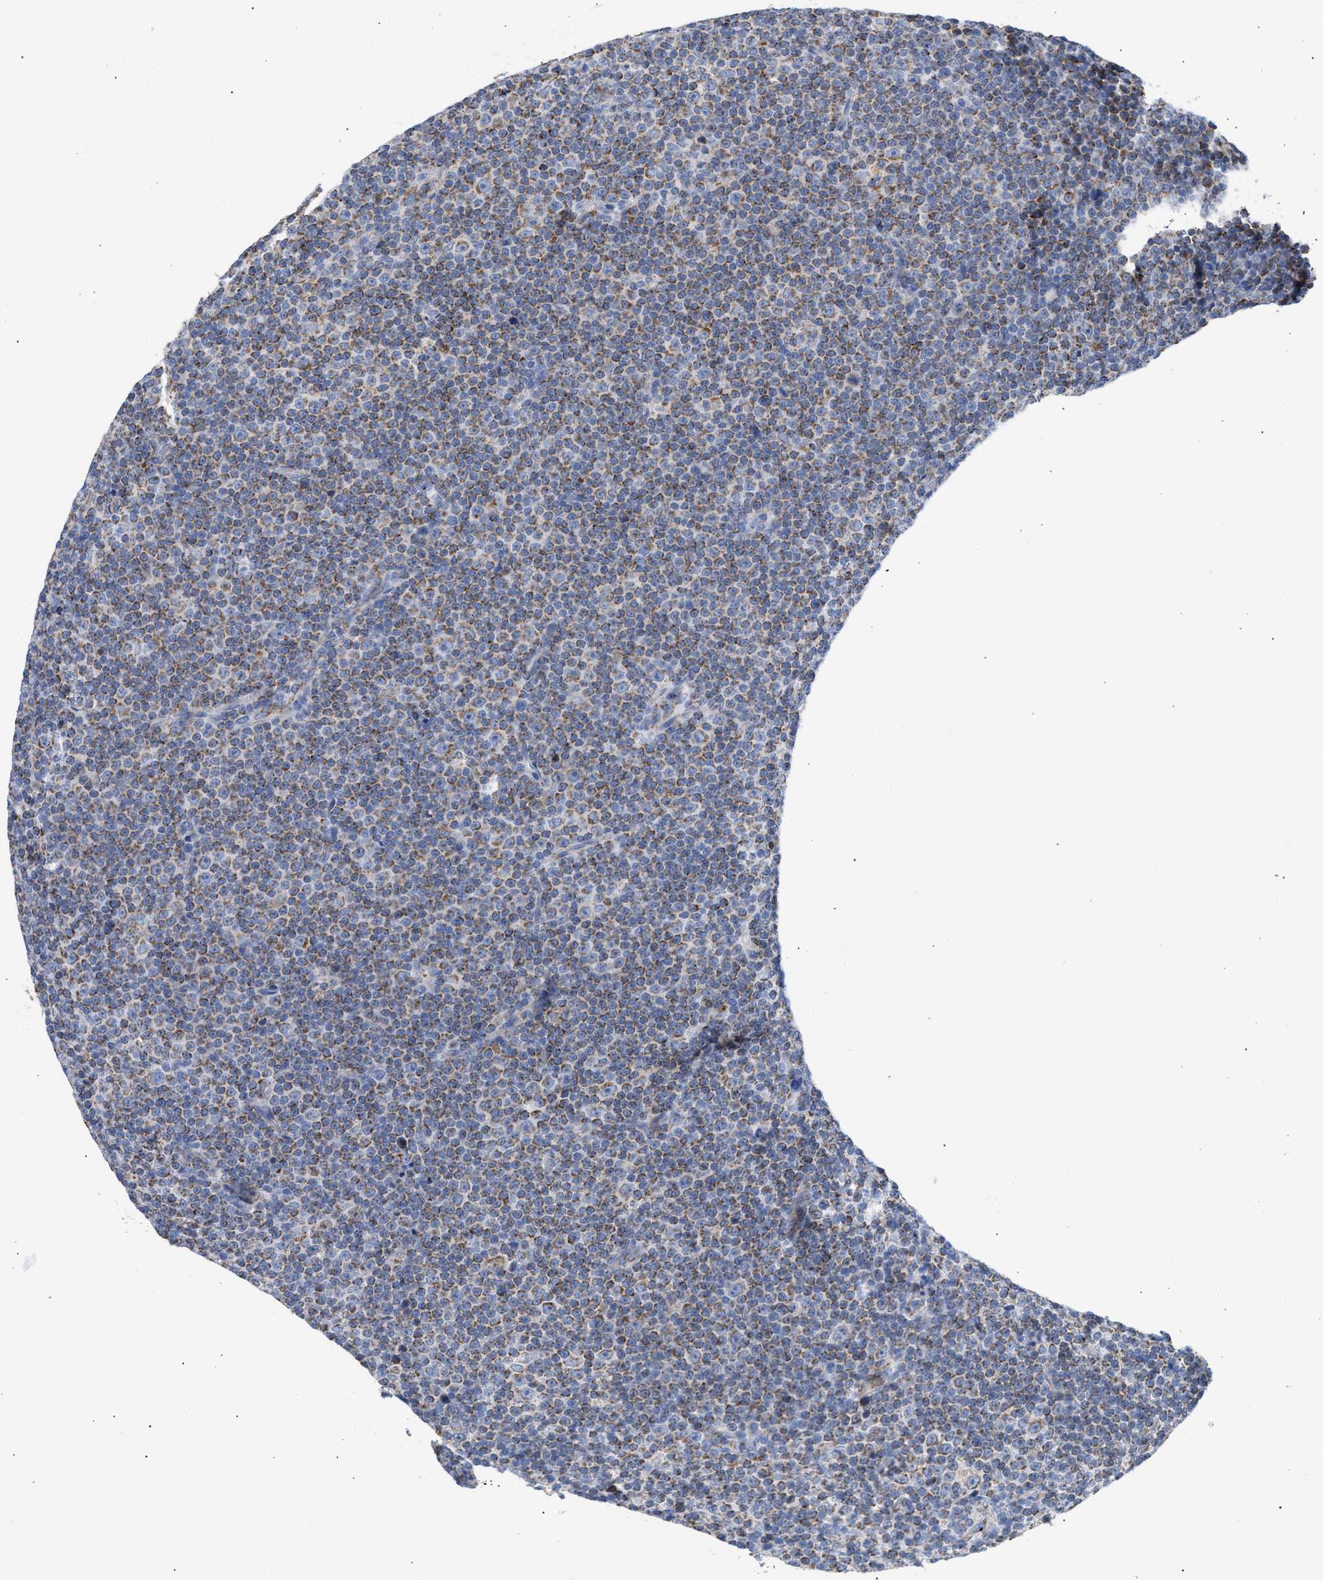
{"staining": {"intensity": "weak", "quantity": "25%-75%", "location": "cytoplasmic/membranous"}, "tissue": "lymphoma", "cell_type": "Tumor cells", "image_type": "cancer", "snomed": [{"axis": "morphology", "description": "Malignant lymphoma, non-Hodgkin's type, Low grade"}, {"axis": "topography", "description": "Lymph node"}], "caption": "The image reveals a brown stain indicating the presence of a protein in the cytoplasmic/membranous of tumor cells in lymphoma.", "gene": "ACOT13", "patient": {"sex": "female", "age": 67}}